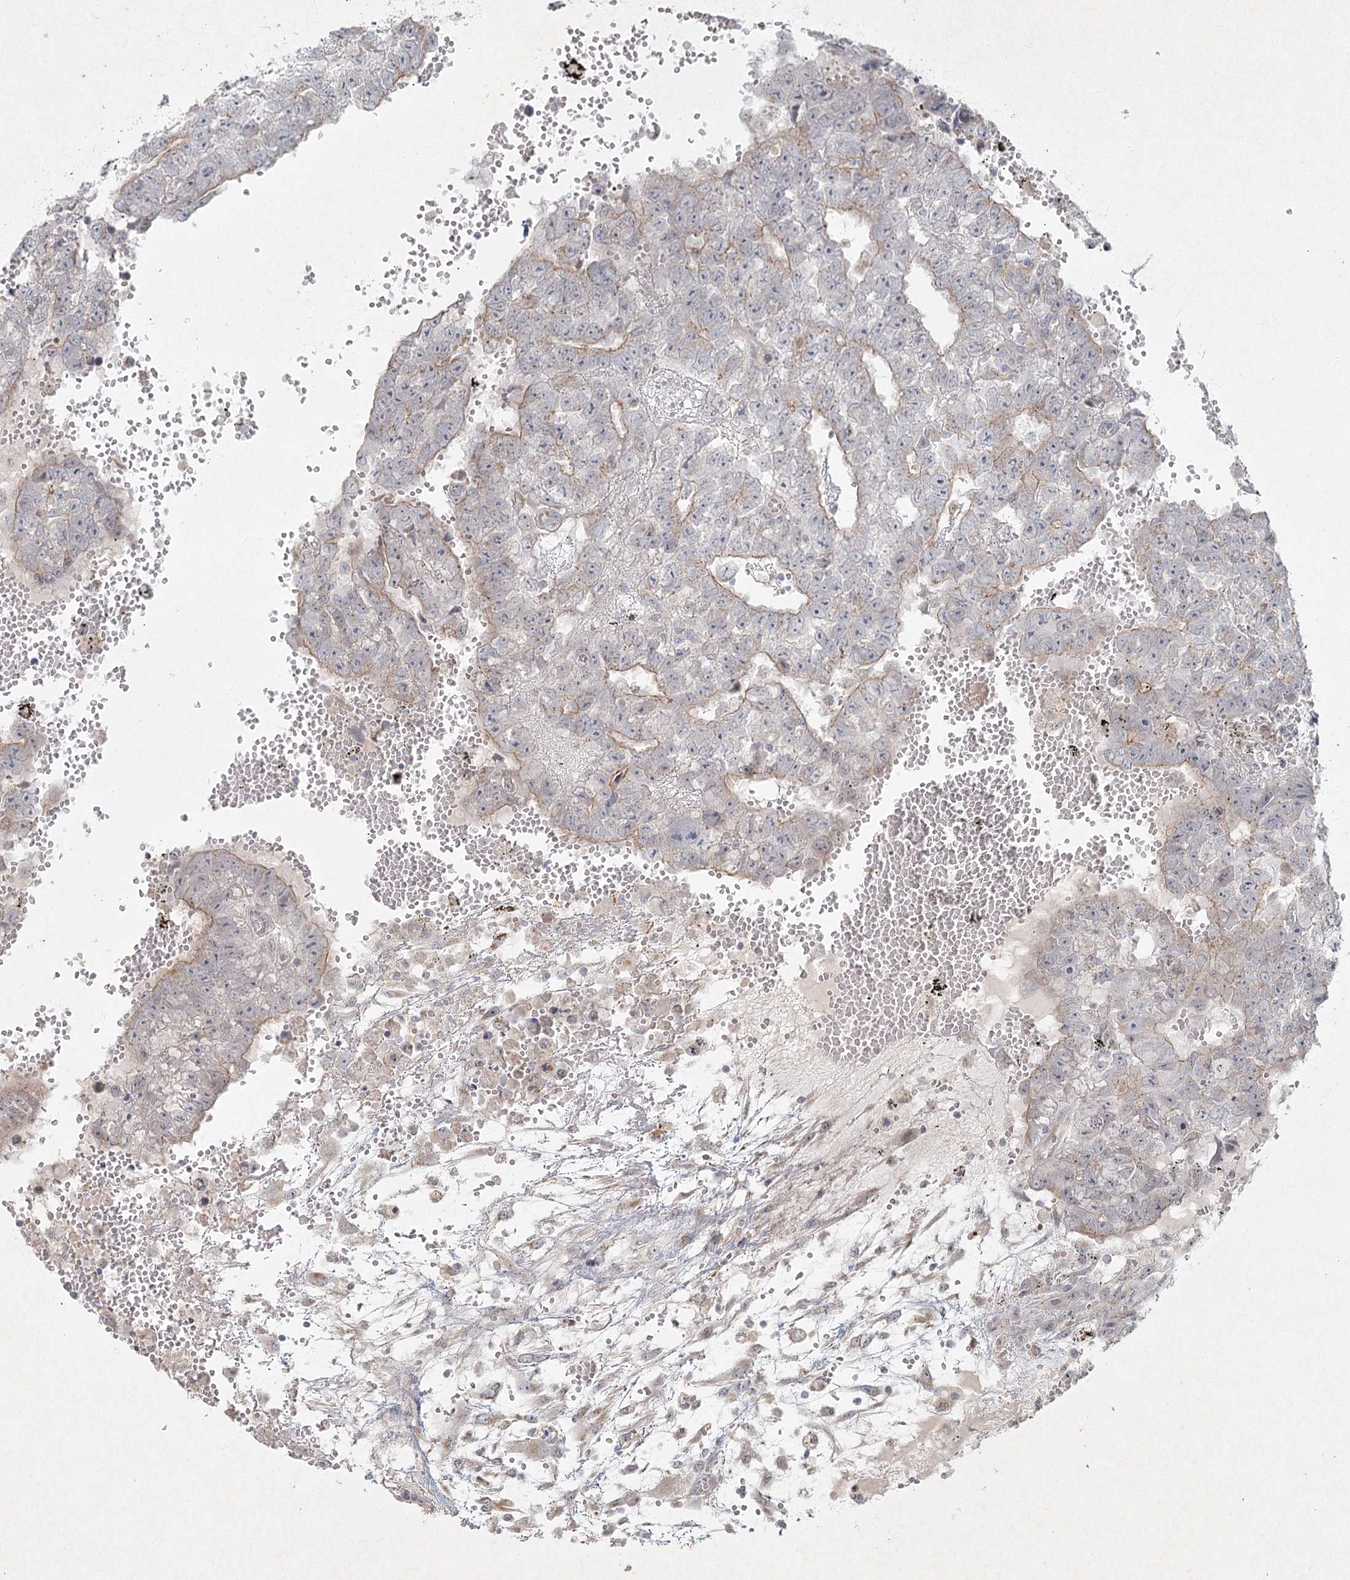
{"staining": {"intensity": "weak", "quantity": "<25%", "location": "cytoplasmic/membranous"}, "tissue": "testis cancer", "cell_type": "Tumor cells", "image_type": "cancer", "snomed": [{"axis": "morphology", "description": "Carcinoma, Embryonal, NOS"}, {"axis": "topography", "description": "Testis"}], "caption": "DAB immunohistochemical staining of testis cancer reveals no significant expression in tumor cells.", "gene": "LRP2BP", "patient": {"sex": "male", "age": 25}}